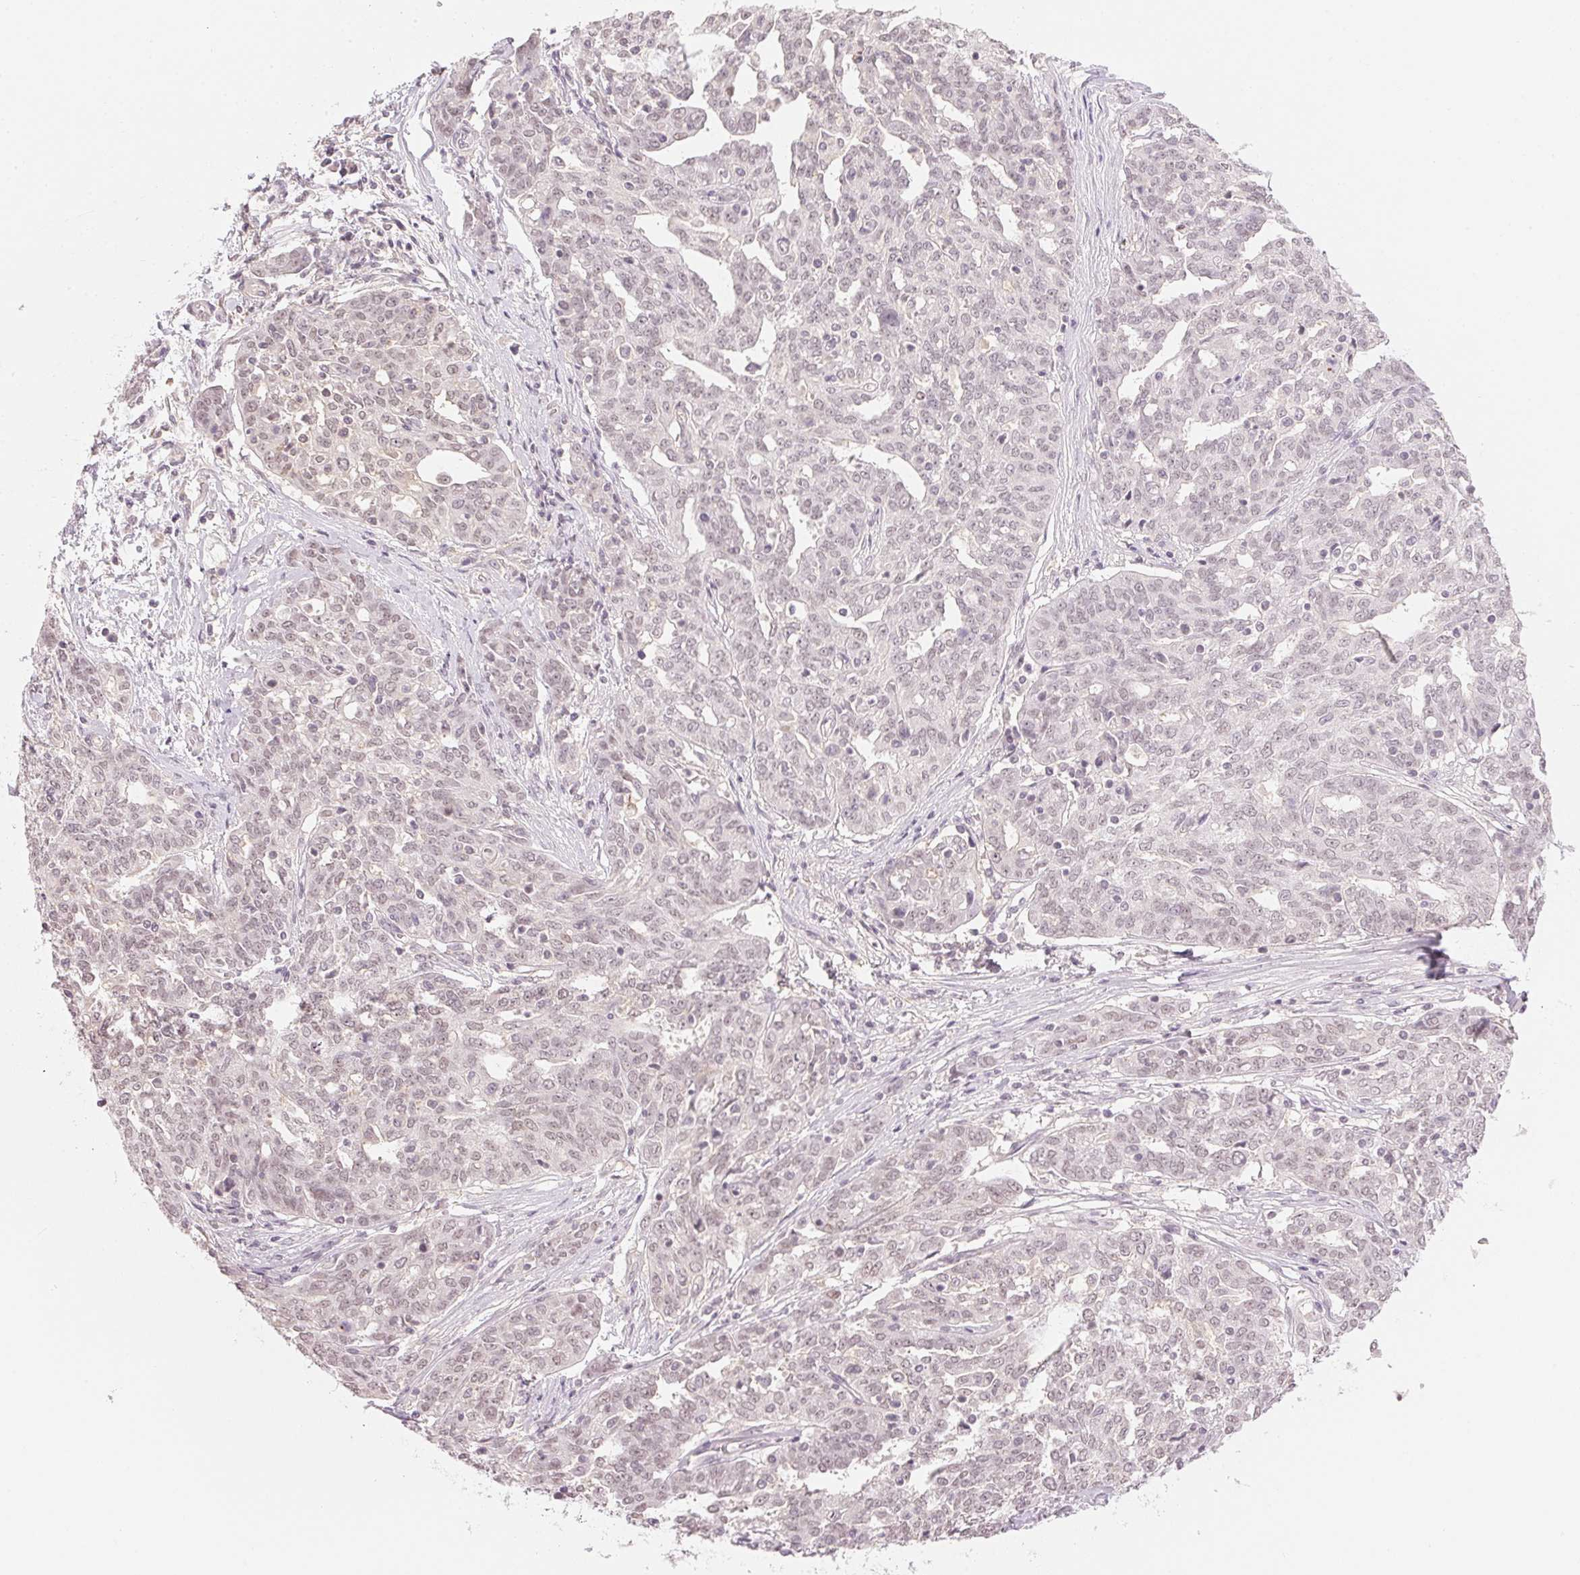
{"staining": {"intensity": "weak", "quantity": "25%-75%", "location": "nuclear"}, "tissue": "ovarian cancer", "cell_type": "Tumor cells", "image_type": "cancer", "snomed": [{"axis": "morphology", "description": "Cystadenocarcinoma, serous, NOS"}, {"axis": "topography", "description": "Ovary"}], "caption": "High-power microscopy captured an IHC photomicrograph of serous cystadenocarcinoma (ovarian), revealing weak nuclear staining in approximately 25%-75% of tumor cells.", "gene": "KPRP", "patient": {"sex": "female", "age": 67}}